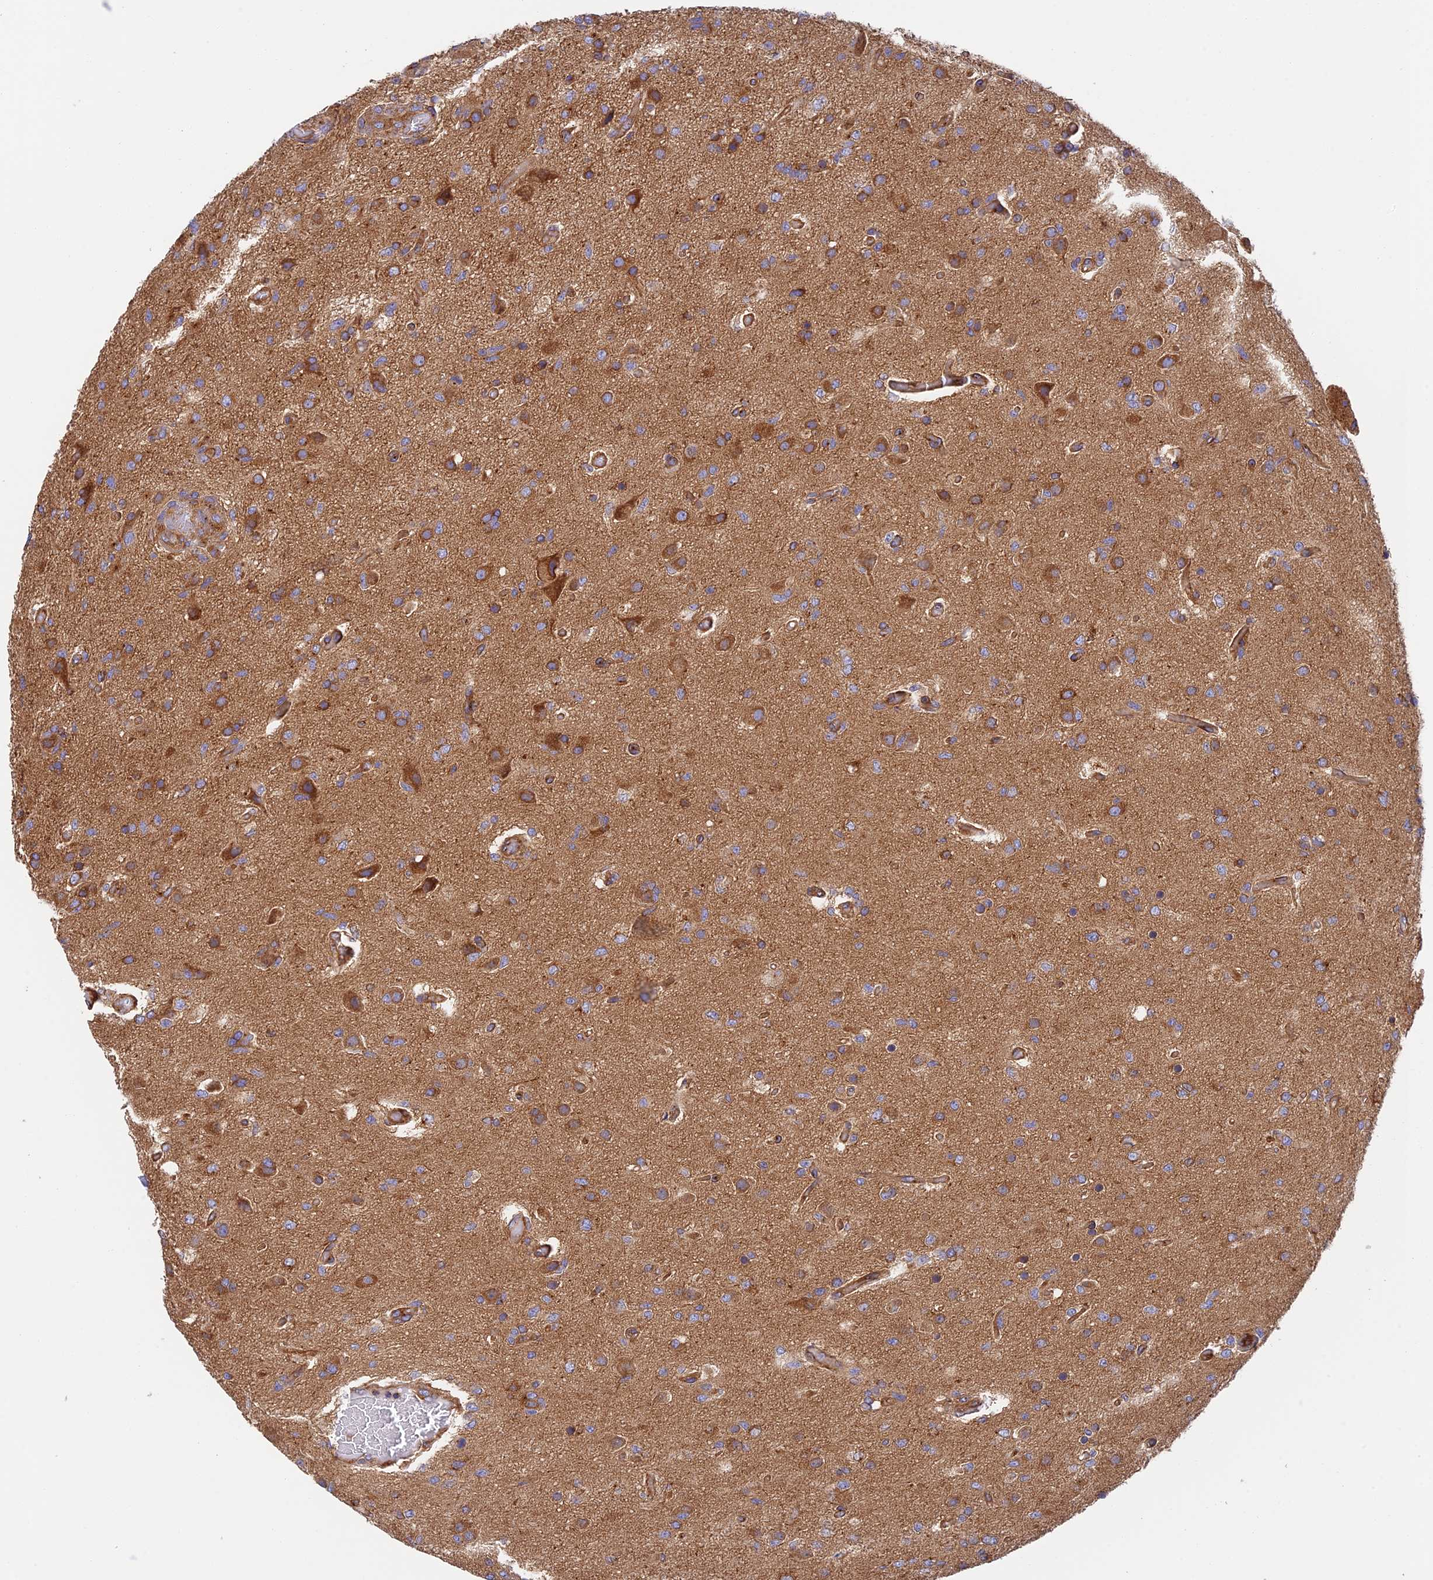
{"staining": {"intensity": "moderate", "quantity": ">75%", "location": "cytoplasmic/membranous"}, "tissue": "glioma", "cell_type": "Tumor cells", "image_type": "cancer", "snomed": [{"axis": "morphology", "description": "Glioma, malignant, High grade"}, {"axis": "topography", "description": "Brain"}], "caption": "High-grade glioma (malignant) stained for a protein displays moderate cytoplasmic/membranous positivity in tumor cells.", "gene": "DCTN2", "patient": {"sex": "female", "age": 74}}